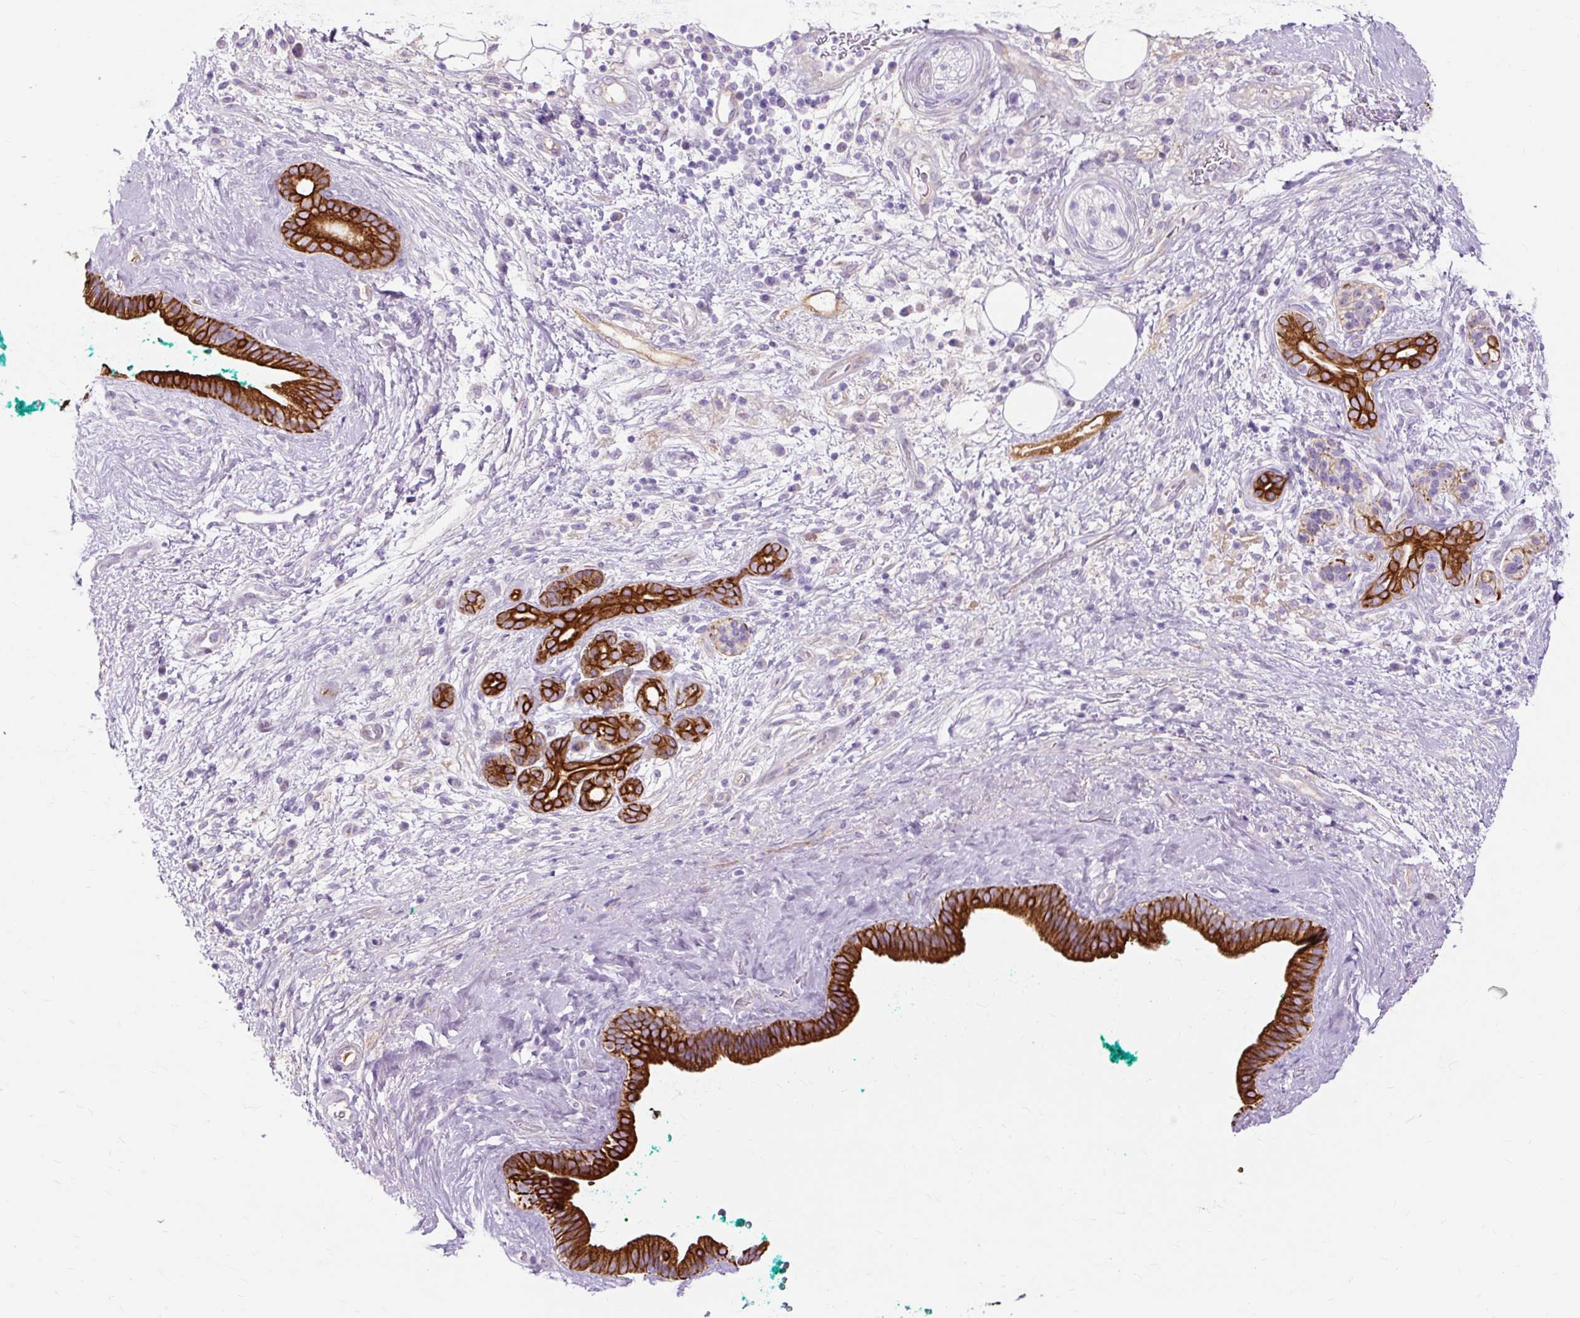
{"staining": {"intensity": "strong", "quantity": ">75%", "location": "cytoplasmic/membranous"}, "tissue": "pancreatic cancer", "cell_type": "Tumor cells", "image_type": "cancer", "snomed": [{"axis": "morphology", "description": "Adenocarcinoma, NOS"}, {"axis": "topography", "description": "Pancreas"}], "caption": "Immunohistochemistry photomicrograph of human adenocarcinoma (pancreatic) stained for a protein (brown), which reveals high levels of strong cytoplasmic/membranous positivity in about >75% of tumor cells.", "gene": "DCTN4", "patient": {"sex": "male", "age": 78}}